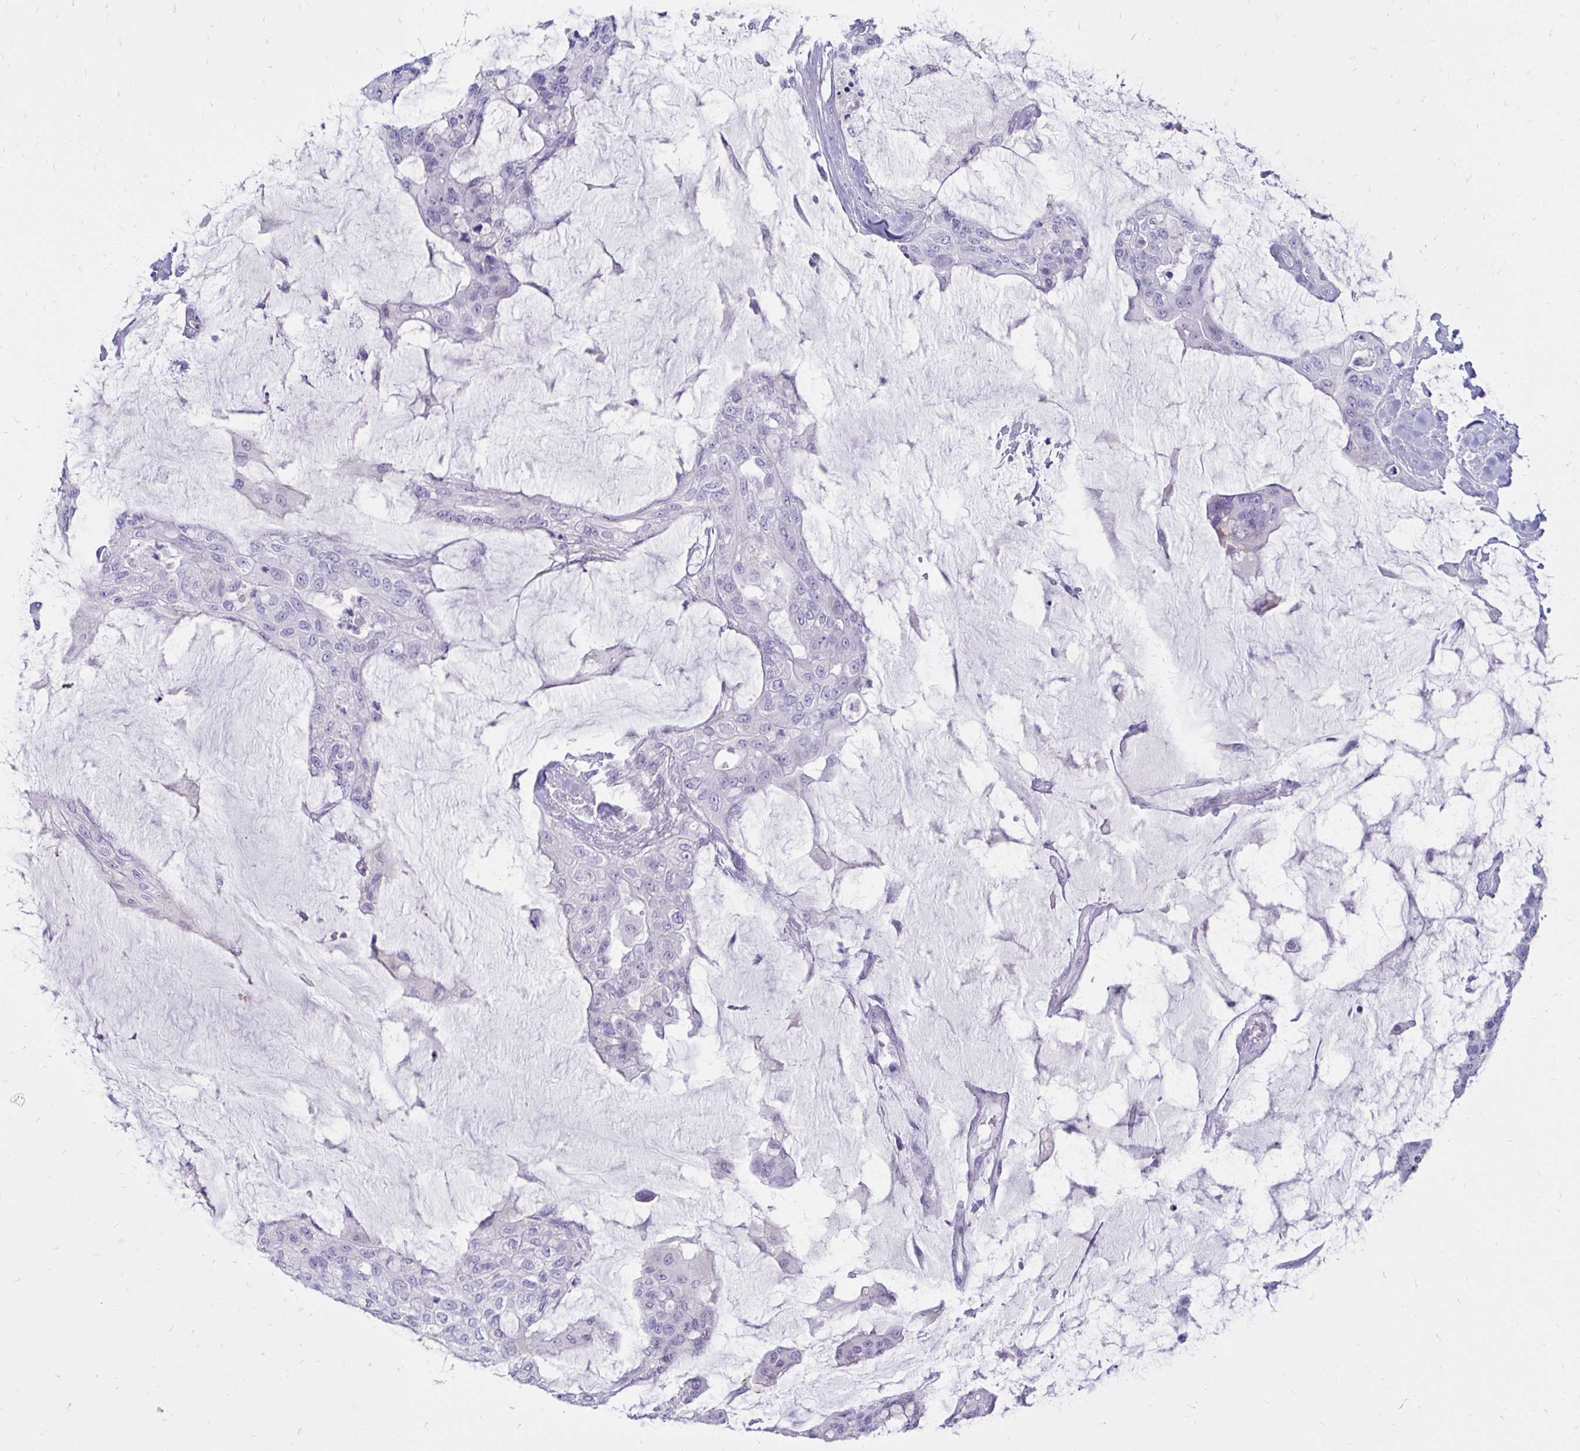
{"staining": {"intensity": "negative", "quantity": "none", "location": "none"}, "tissue": "colorectal cancer", "cell_type": "Tumor cells", "image_type": "cancer", "snomed": [{"axis": "morphology", "description": "Adenocarcinoma, NOS"}, {"axis": "topography", "description": "Rectum"}], "caption": "Immunohistochemistry (IHC) of human colorectal cancer displays no positivity in tumor cells.", "gene": "NANOGNB", "patient": {"sex": "female", "age": 59}}